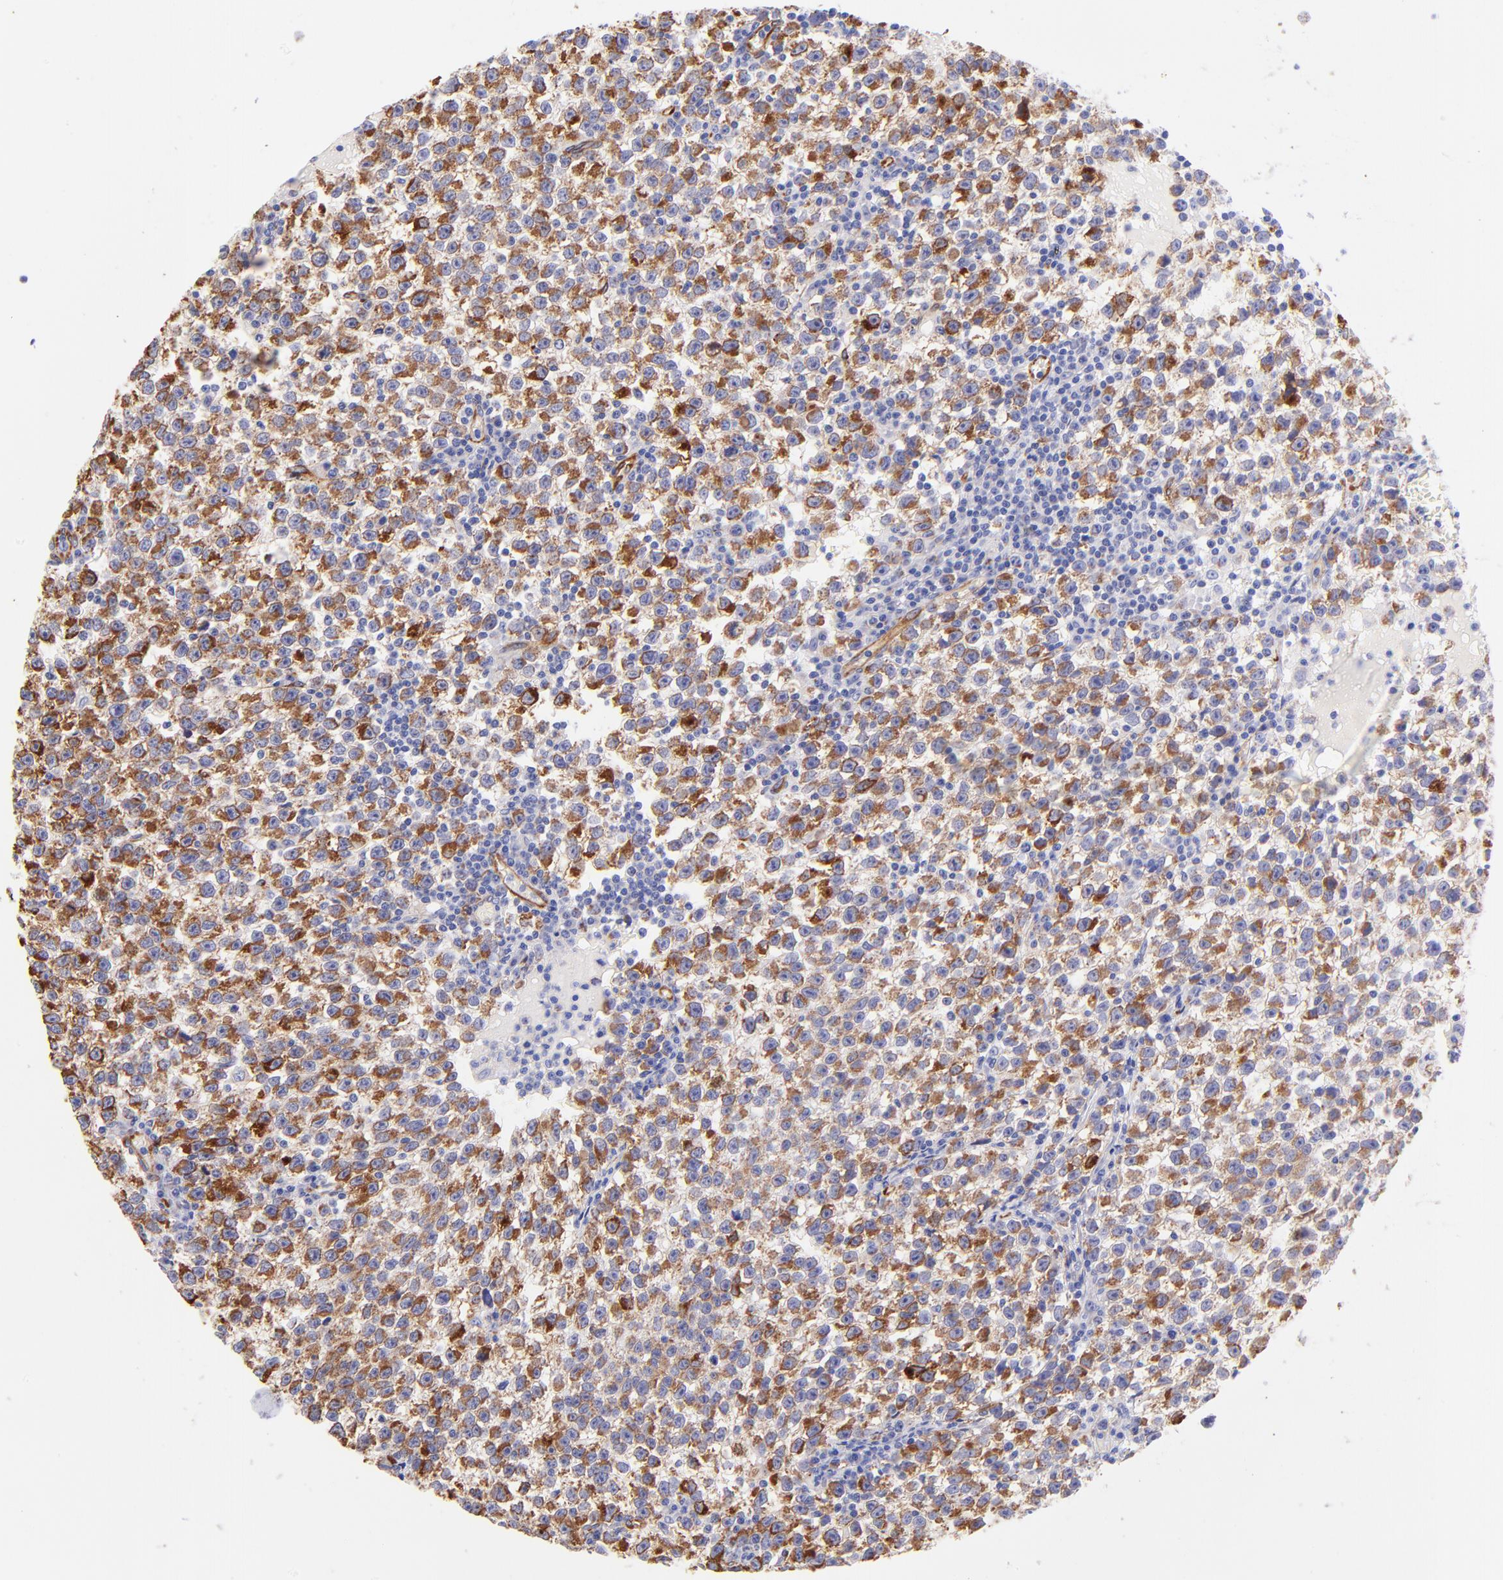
{"staining": {"intensity": "strong", "quantity": ">75%", "location": "cytoplasmic/membranous"}, "tissue": "testis cancer", "cell_type": "Tumor cells", "image_type": "cancer", "snomed": [{"axis": "morphology", "description": "Seminoma, NOS"}, {"axis": "topography", "description": "Testis"}], "caption": "The histopathology image reveals staining of testis seminoma, revealing strong cytoplasmic/membranous protein staining (brown color) within tumor cells.", "gene": "SPARC", "patient": {"sex": "male", "age": 35}}